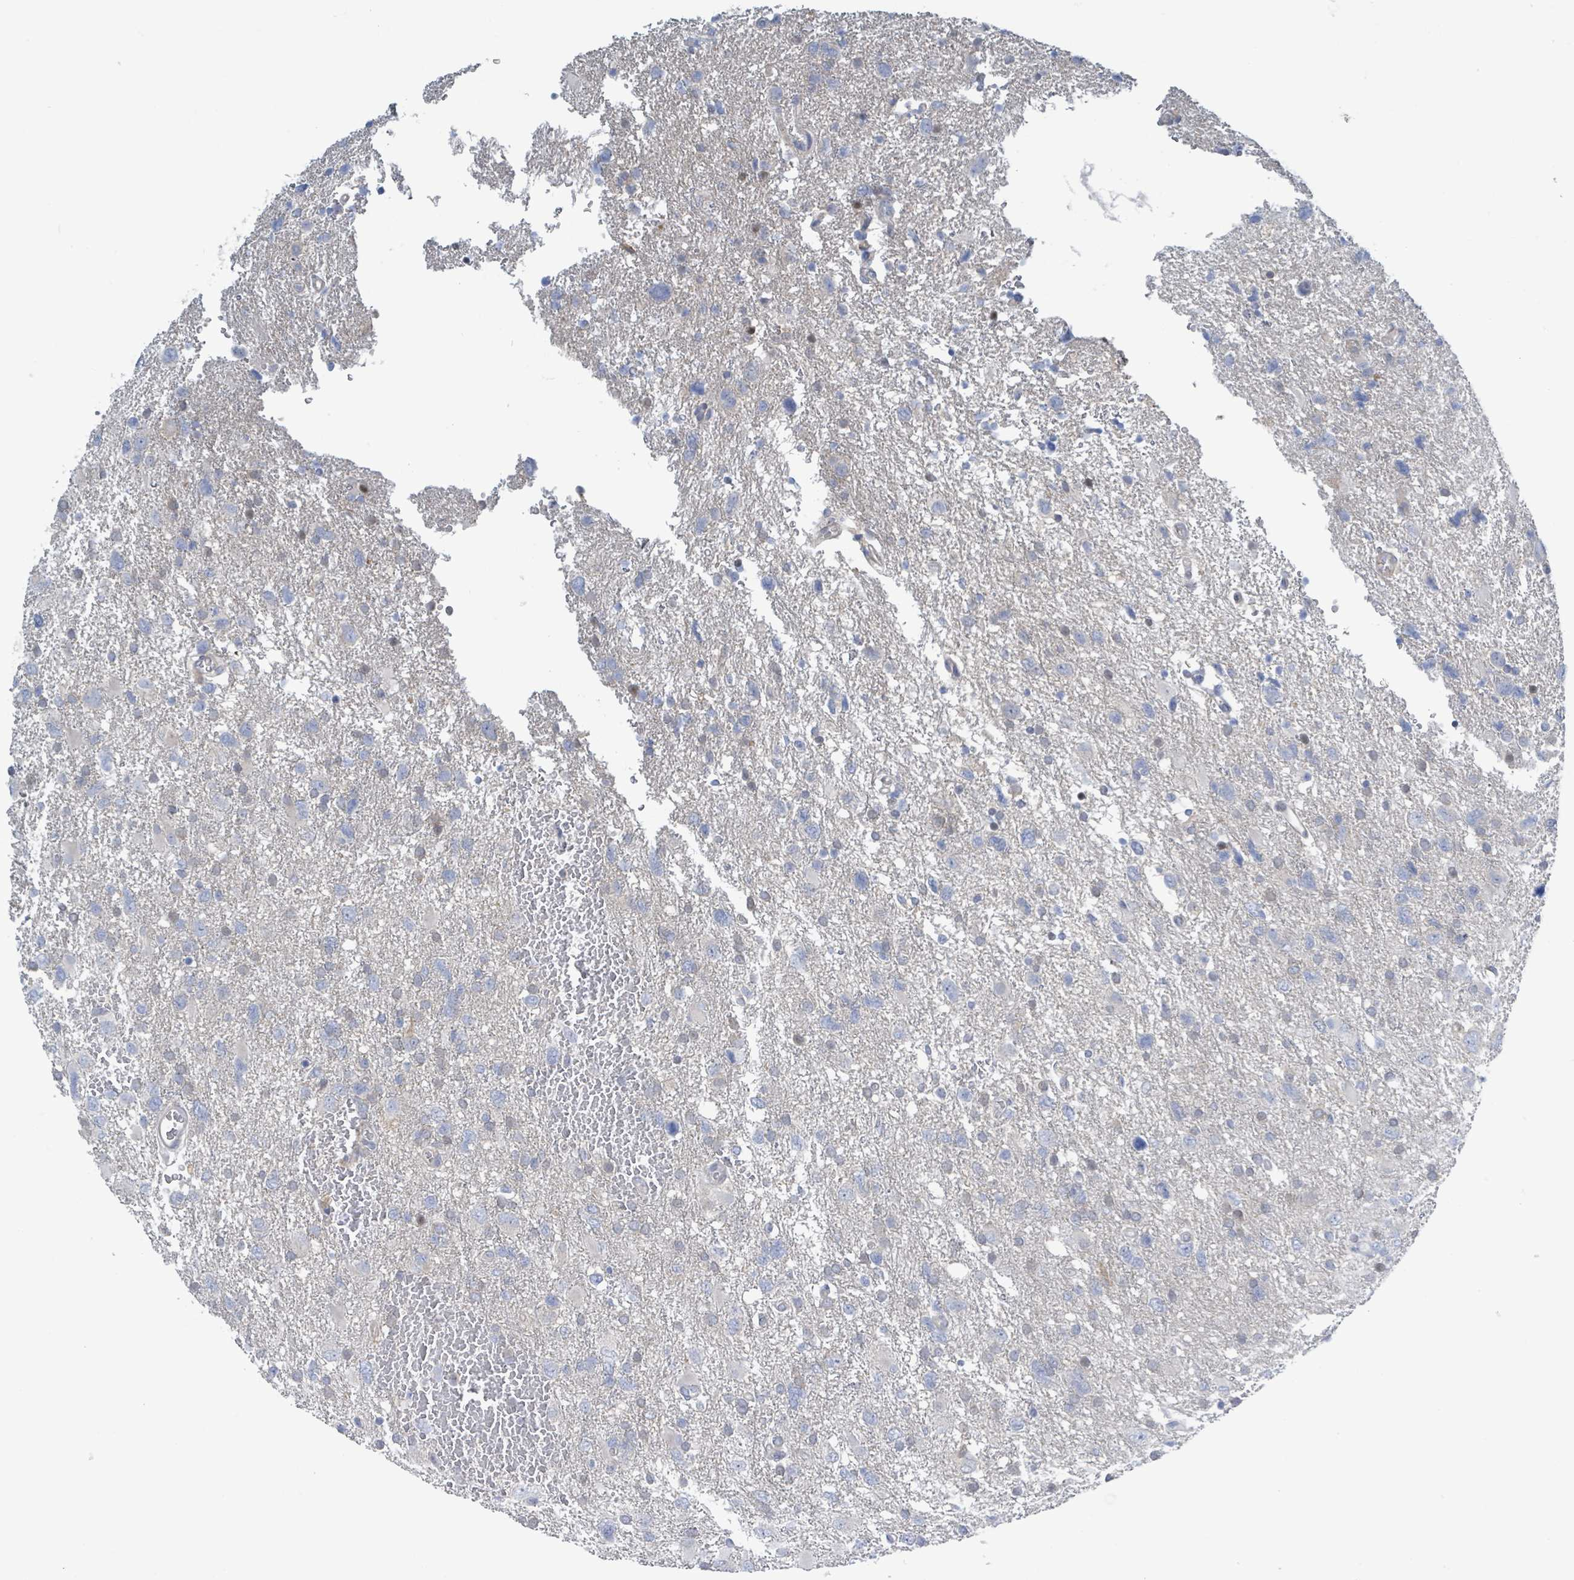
{"staining": {"intensity": "negative", "quantity": "none", "location": "none"}, "tissue": "glioma", "cell_type": "Tumor cells", "image_type": "cancer", "snomed": [{"axis": "morphology", "description": "Glioma, malignant, High grade"}, {"axis": "topography", "description": "Brain"}], "caption": "High magnification brightfield microscopy of glioma stained with DAB (brown) and counterstained with hematoxylin (blue): tumor cells show no significant expression. (Immunohistochemistry, brightfield microscopy, high magnification).", "gene": "DGKZ", "patient": {"sex": "male", "age": 61}}